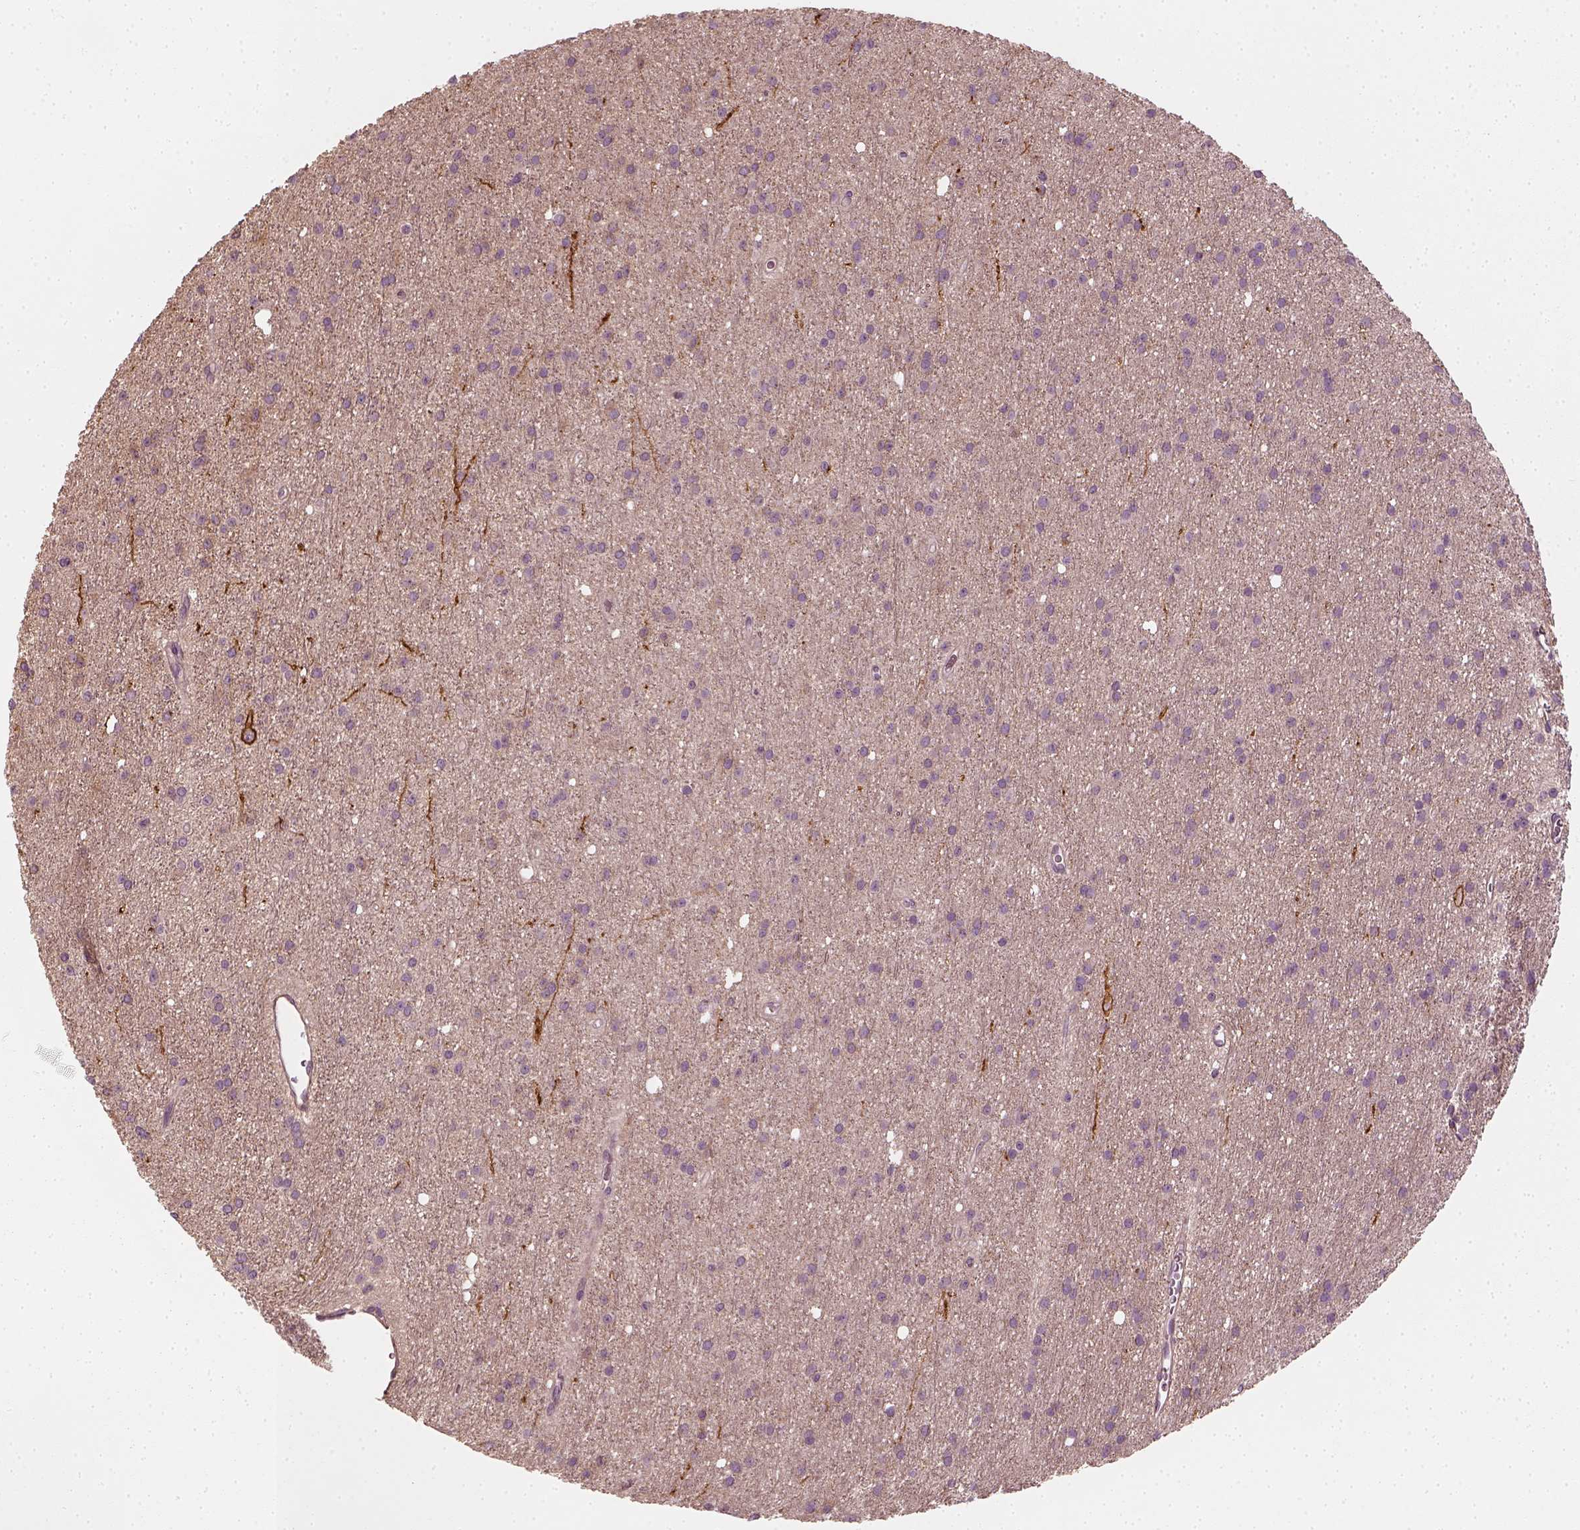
{"staining": {"intensity": "negative", "quantity": "none", "location": "none"}, "tissue": "glioma", "cell_type": "Tumor cells", "image_type": "cancer", "snomed": [{"axis": "morphology", "description": "Glioma, malignant, Low grade"}, {"axis": "topography", "description": "Brain"}], "caption": "Tumor cells show no significant protein staining in glioma. Brightfield microscopy of IHC stained with DAB (3,3'-diaminobenzidine) (brown) and hematoxylin (blue), captured at high magnification.", "gene": "NPTN", "patient": {"sex": "male", "age": 27}}